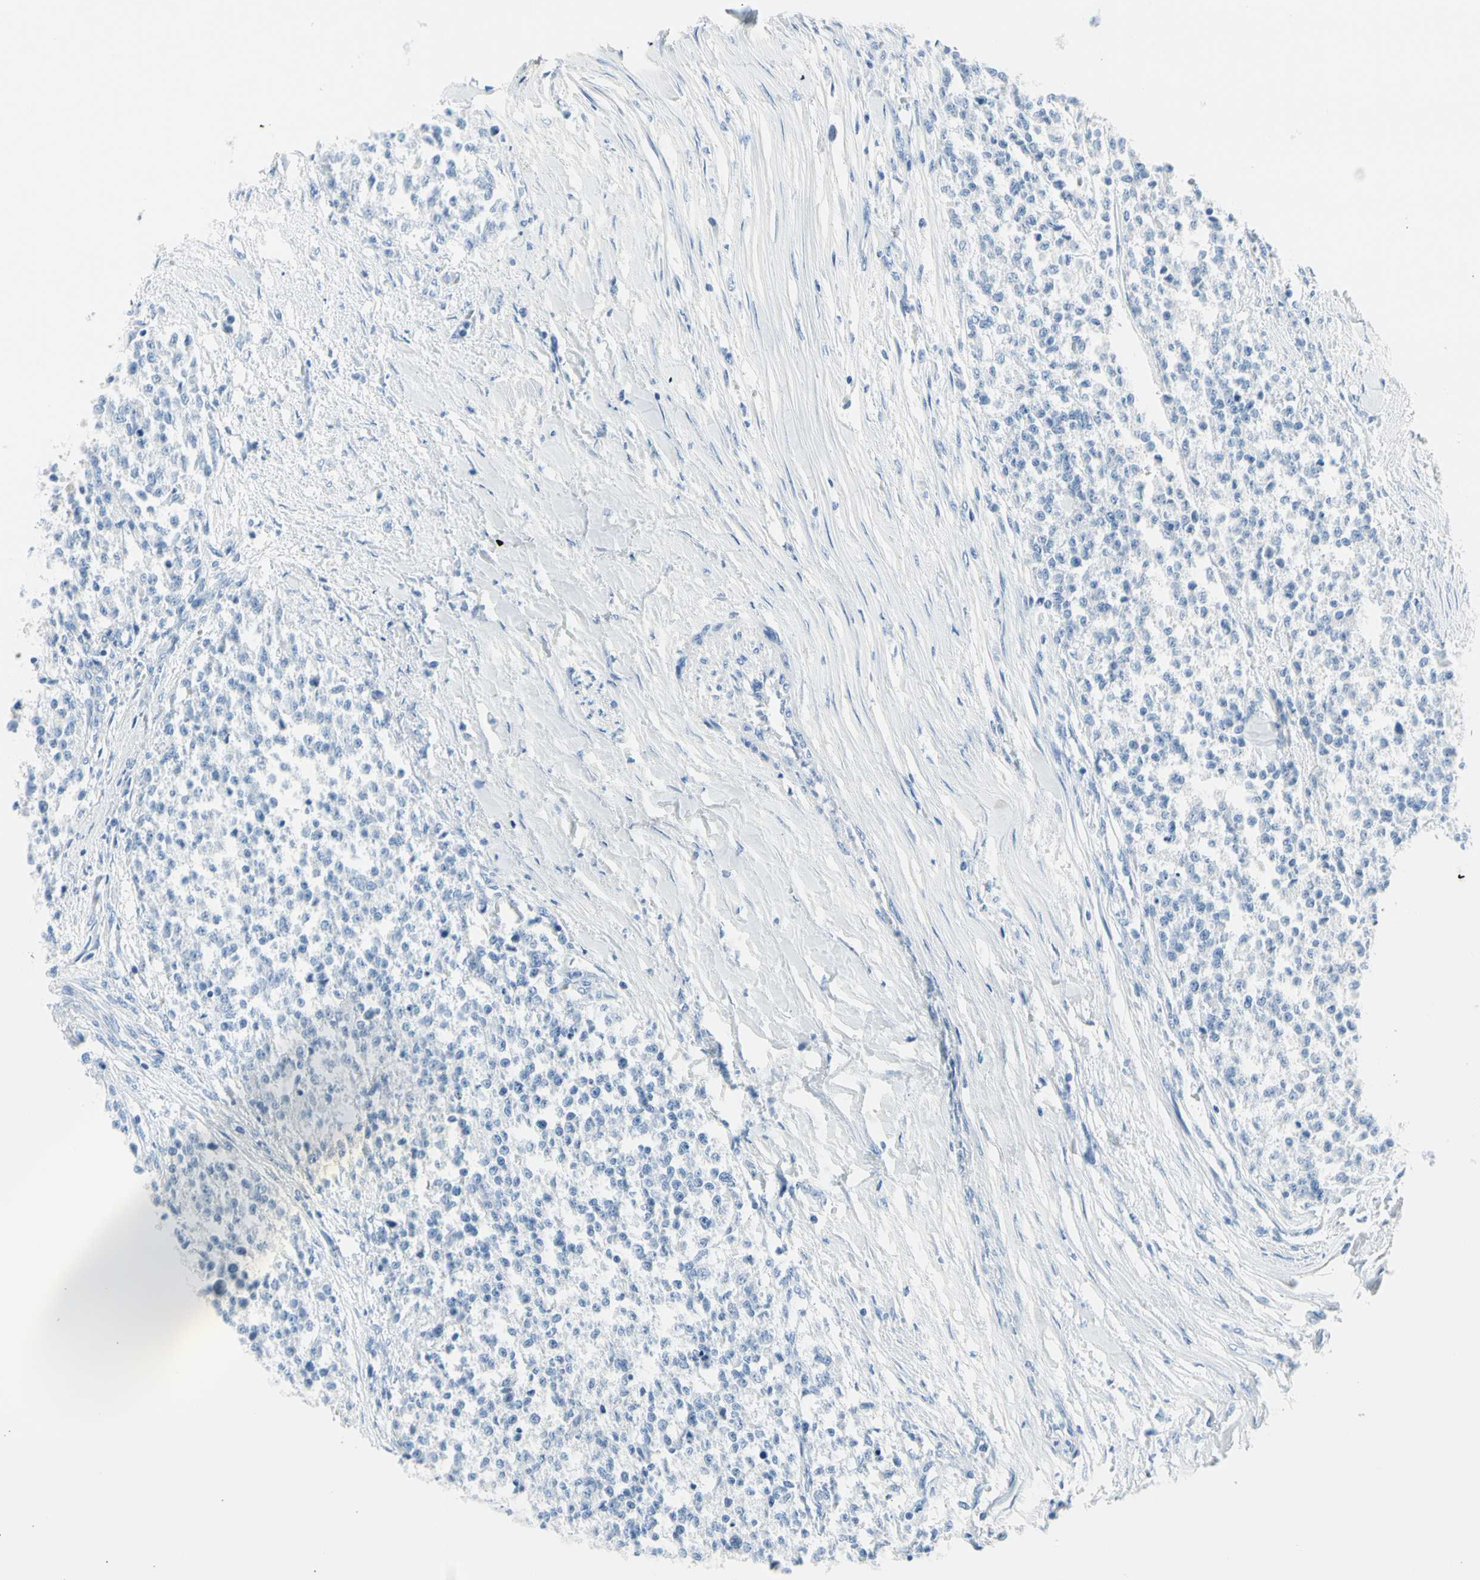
{"staining": {"intensity": "negative", "quantity": "none", "location": "none"}, "tissue": "testis cancer", "cell_type": "Tumor cells", "image_type": "cancer", "snomed": [{"axis": "morphology", "description": "Seminoma, NOS"}, {"axis": "topography", "description": "Testis"}], "caption": "An IHC photomicrograph of testis cancer is shown. There is no staining in tumor cells of testis cancer.", "gene": "TPO", "patient": {"sex": "male", "age": 59}}